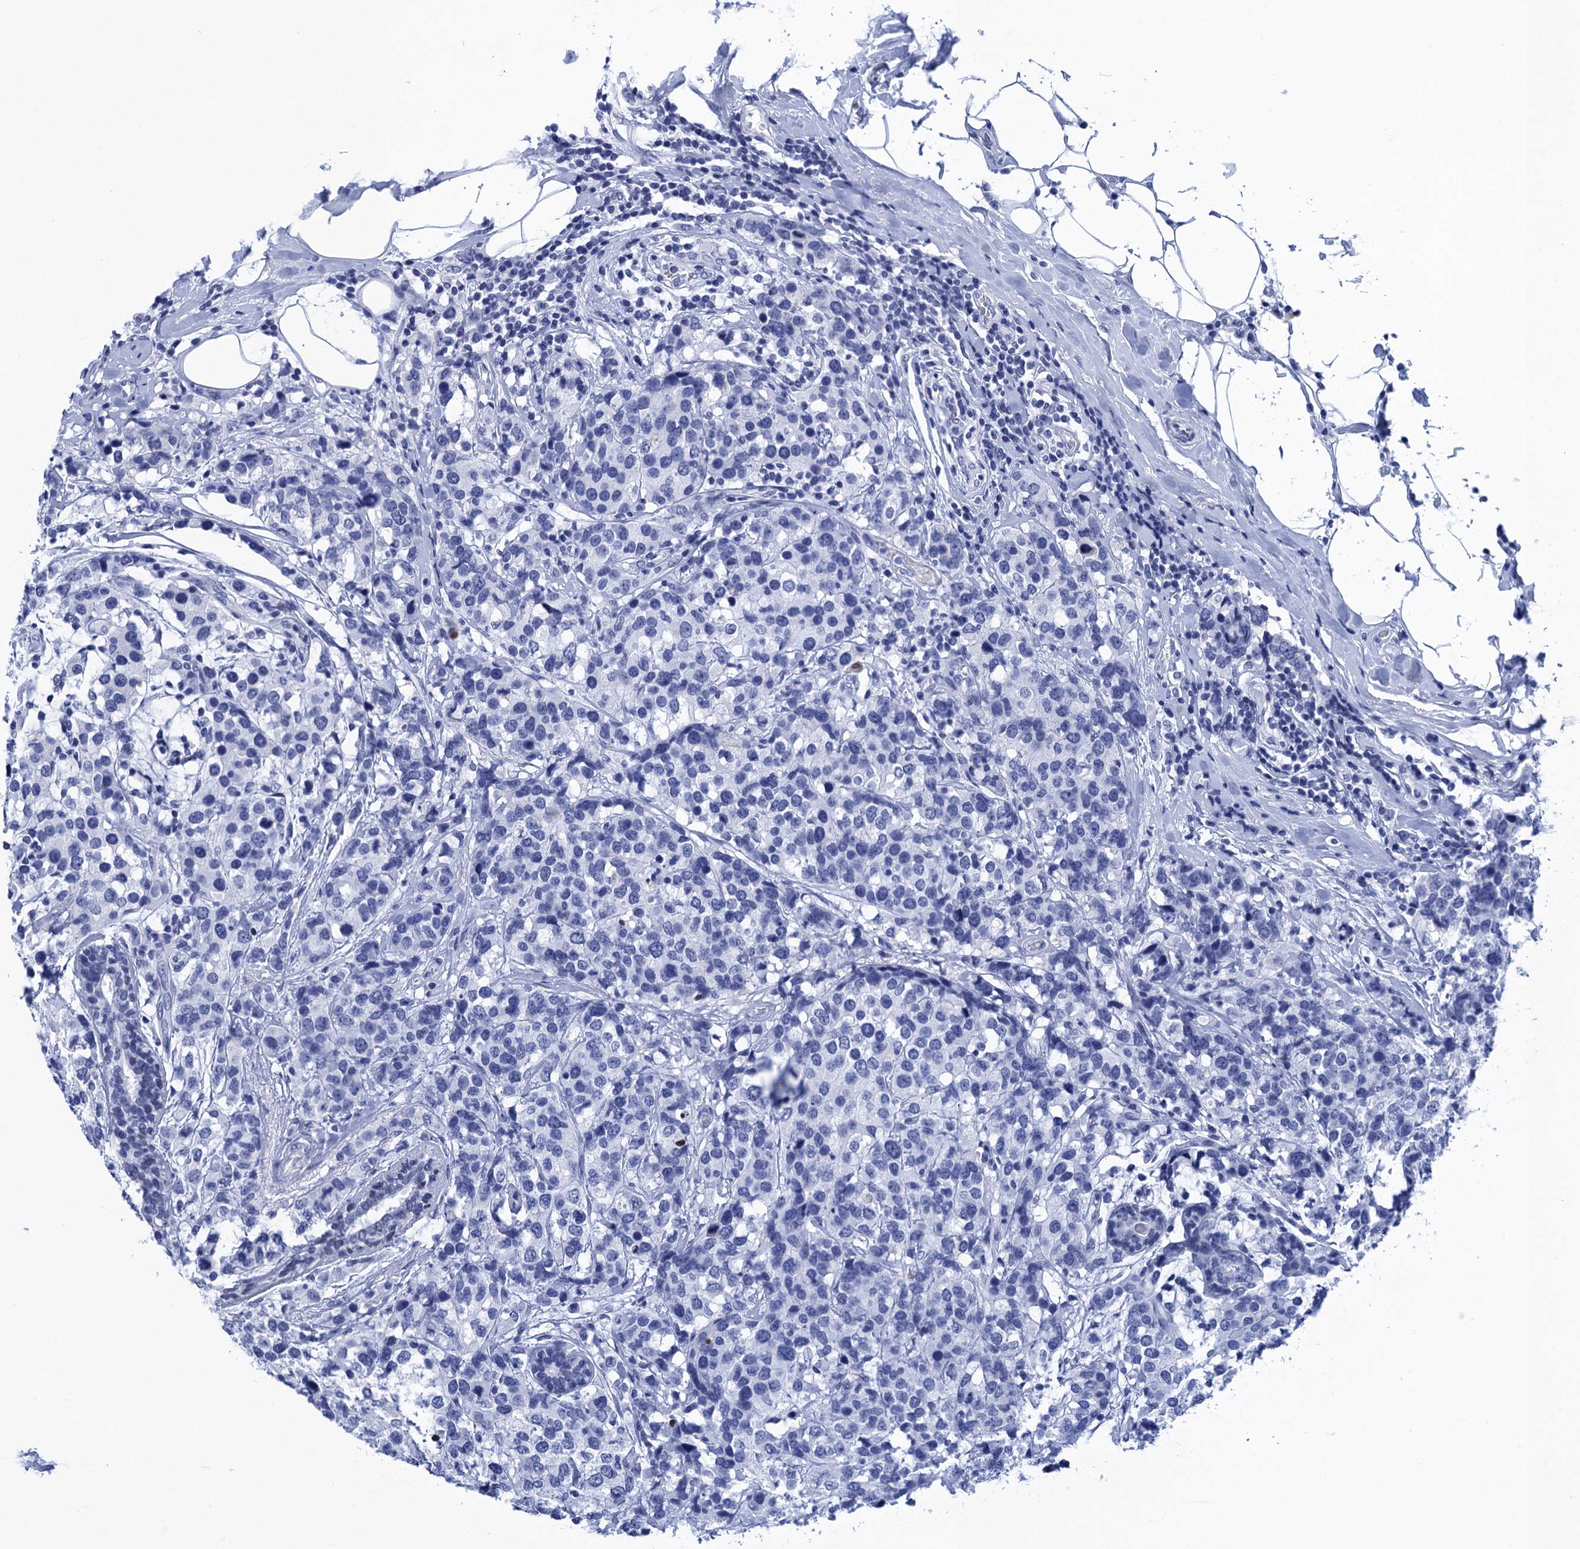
{"staining": {"intensity": "negative", "quantity": "none", "location": "none"}, "tissue": "breast cancer", "cell_type": "Tumor cells", "image_type": "cancer", "snomed": [{"axis": "morphology", "description": "Lobular carcinoma"}, {"axis": "topography", "description": "Breast"}], "caption": "This is an immunohistochemistry (IHC) histopathology image of human breast cancer (lobular carcinoma). There is no positivity in tumor cells.", "gene": "METTL25", "patient": {"sex": "female", "age": 59}}